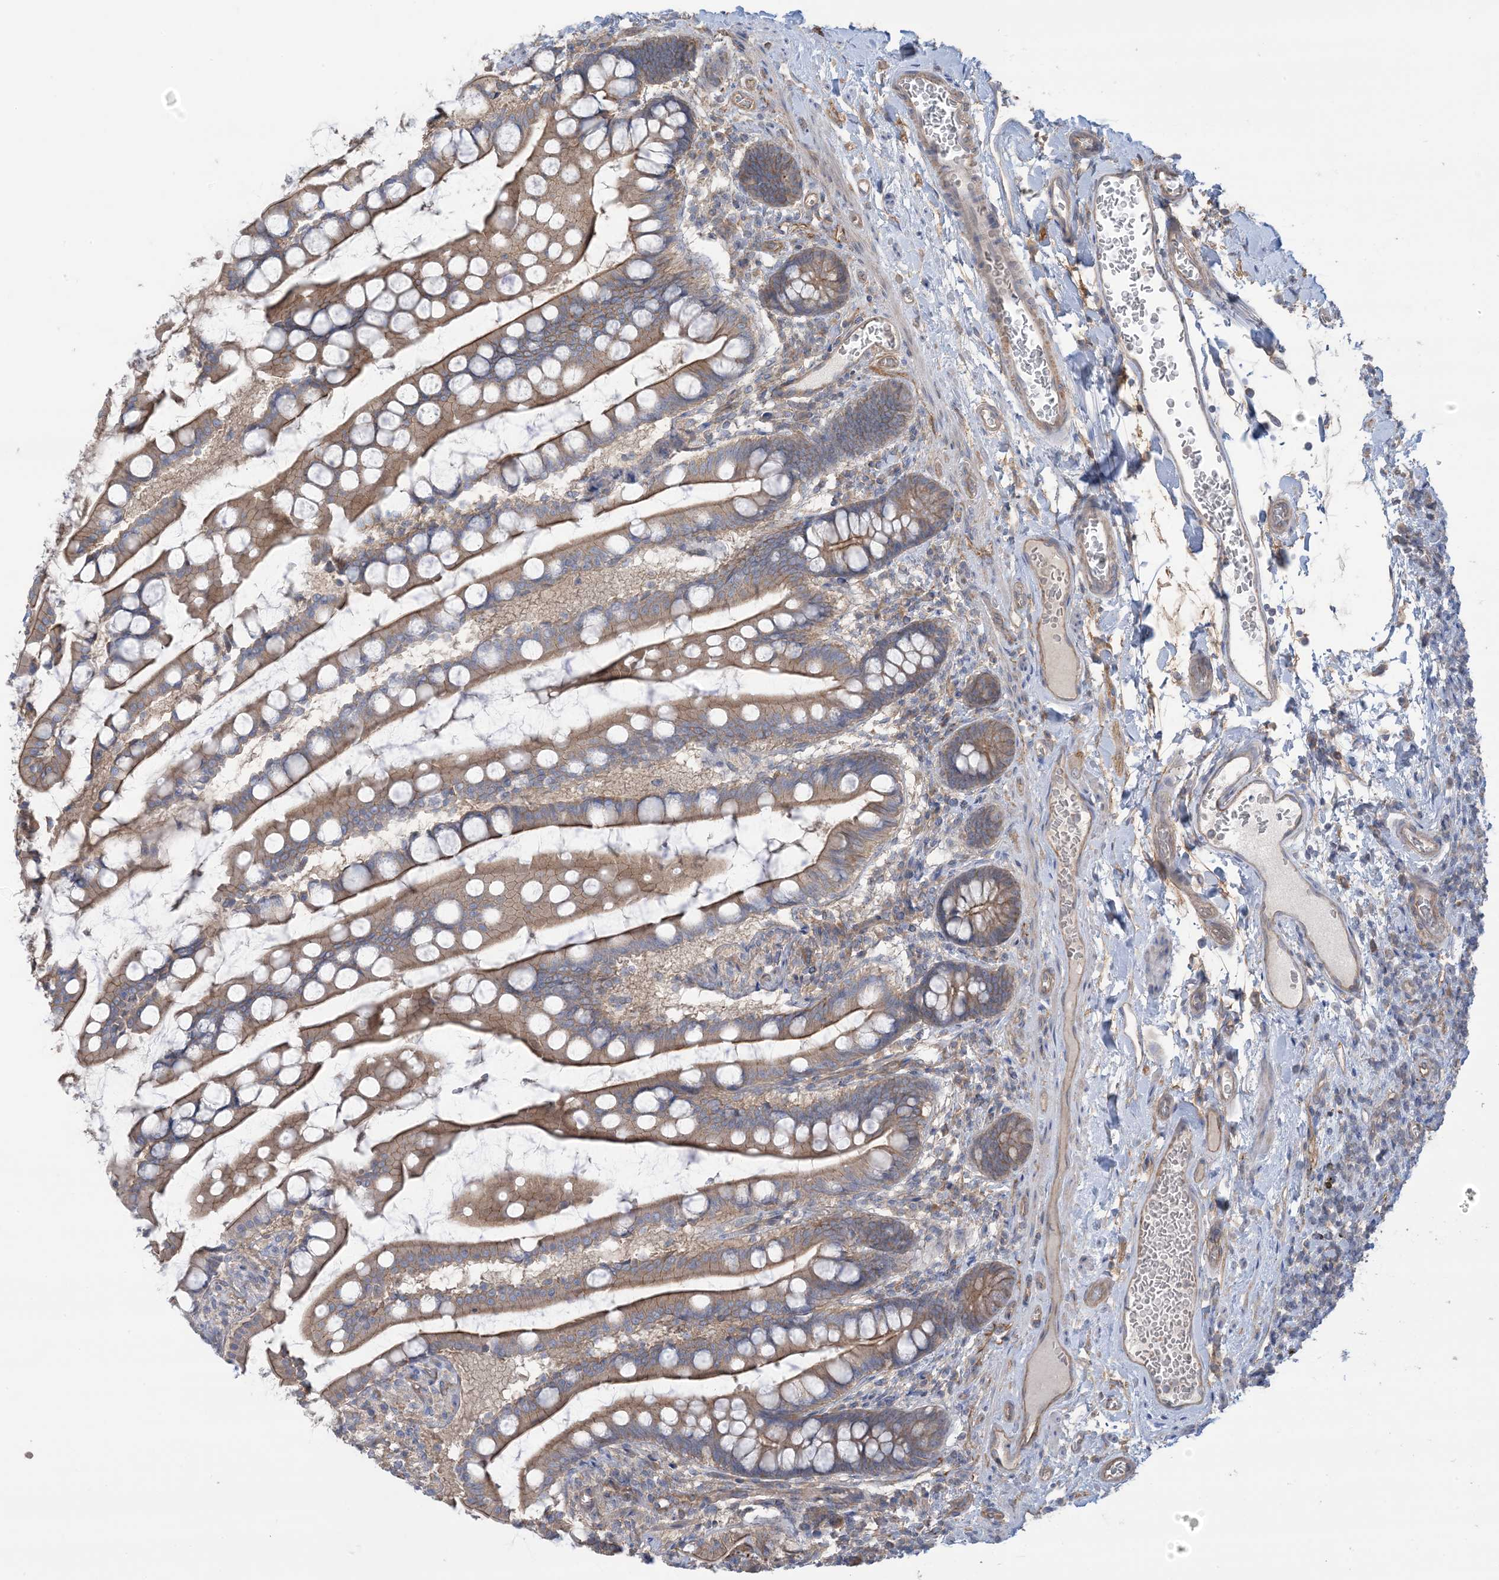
{"staining": {"intensity": "moderate", "quantity": ">75%", "location": "cytoplasmic/membranous"}, "tissue": "small intestine", "cell_type": "Glandular cells", "image_type": "normal", "snomed": [{"axis": "morphology", "description": "Normal tissue, NOS"}, {"axis": "topography", "description": "Small intestine"}], "caption": "Immunohistochemistry of benign small intestine demonstrates medium levels of moderate cytoplasmic/membranous positivity in approximately >75% of glandular cells.", "gene": "CCNY", "patient": {"sex": "male", "age": 52}}